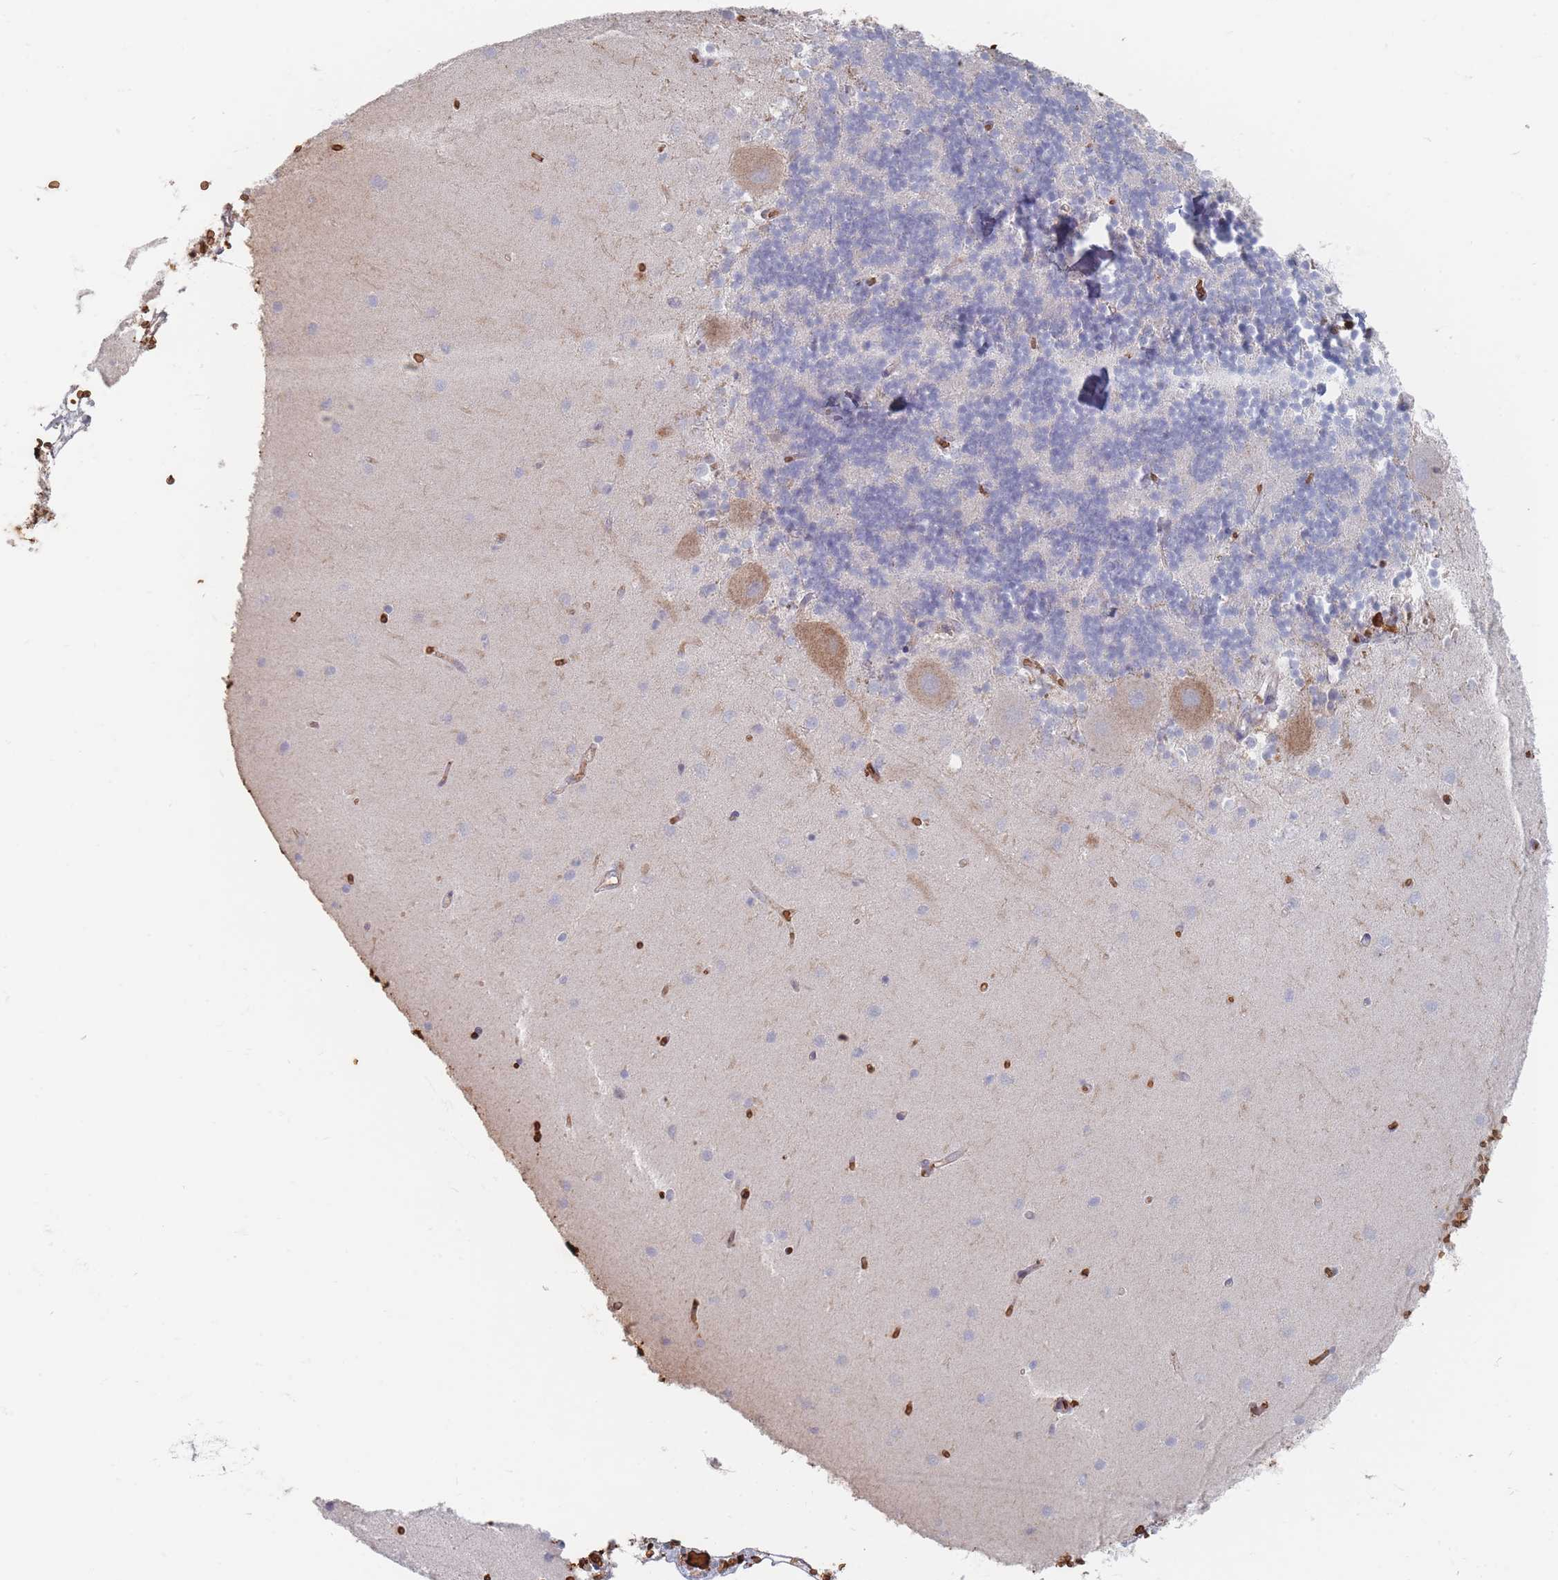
{"staining": {"intensity": "negative", "quantity": "none", "location": "none"}, "tissue": "cerebellum", "cell_type": "Cells in granular layer", "image_type": "normal", "snomed": [{"axis": "morphology", "description": "Normal tissue, NOS"}, {"axis": "topography", "description": "Cerebellum"}], "caption": "An image of cerebellum stained for a protein exhibits no brown staining in cells in granular layer.", "gene": "SLC2A6", "patient": {"sex": "male", "age": 54}}